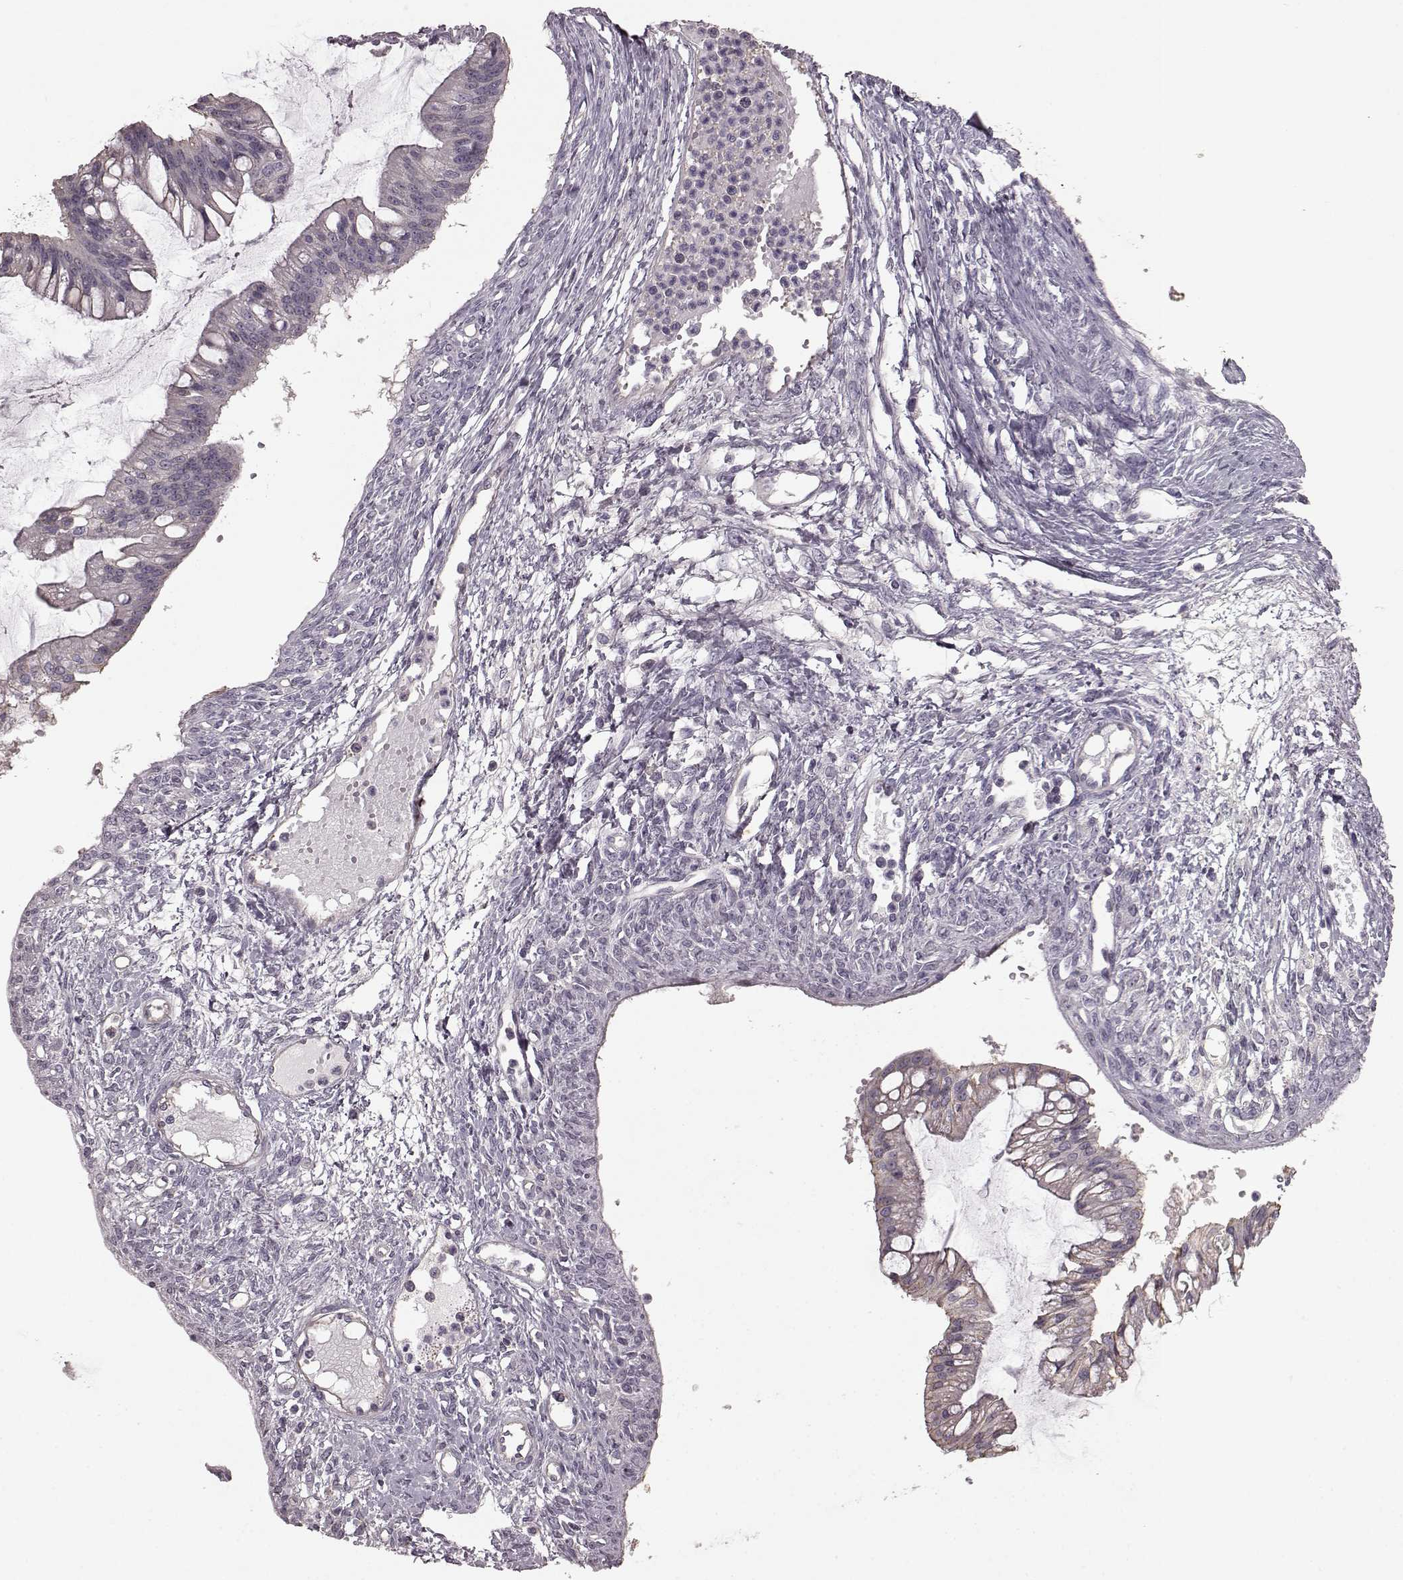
{"staining": {"intensity": "negative", "quantity": "none", "location": "none"}, "tissue": "ovarian cancer", "cell_type": "Tumor cells", "image_type": "cancer", "snomed": [{"axis": "morphology", "description": "Cystadenocarcinoma, mucinous, NOS"}, {"axis": "topography", "description": "Ovary"}], "caption": "This photomicrograph is of ovarian cancer stained with IHC to label a protein in brown with the nuclei are counter-stained blue. There is no positivity in tumor cells.", "gene": "PDCD1", "patient": {"sex": "female", "age": 73}}